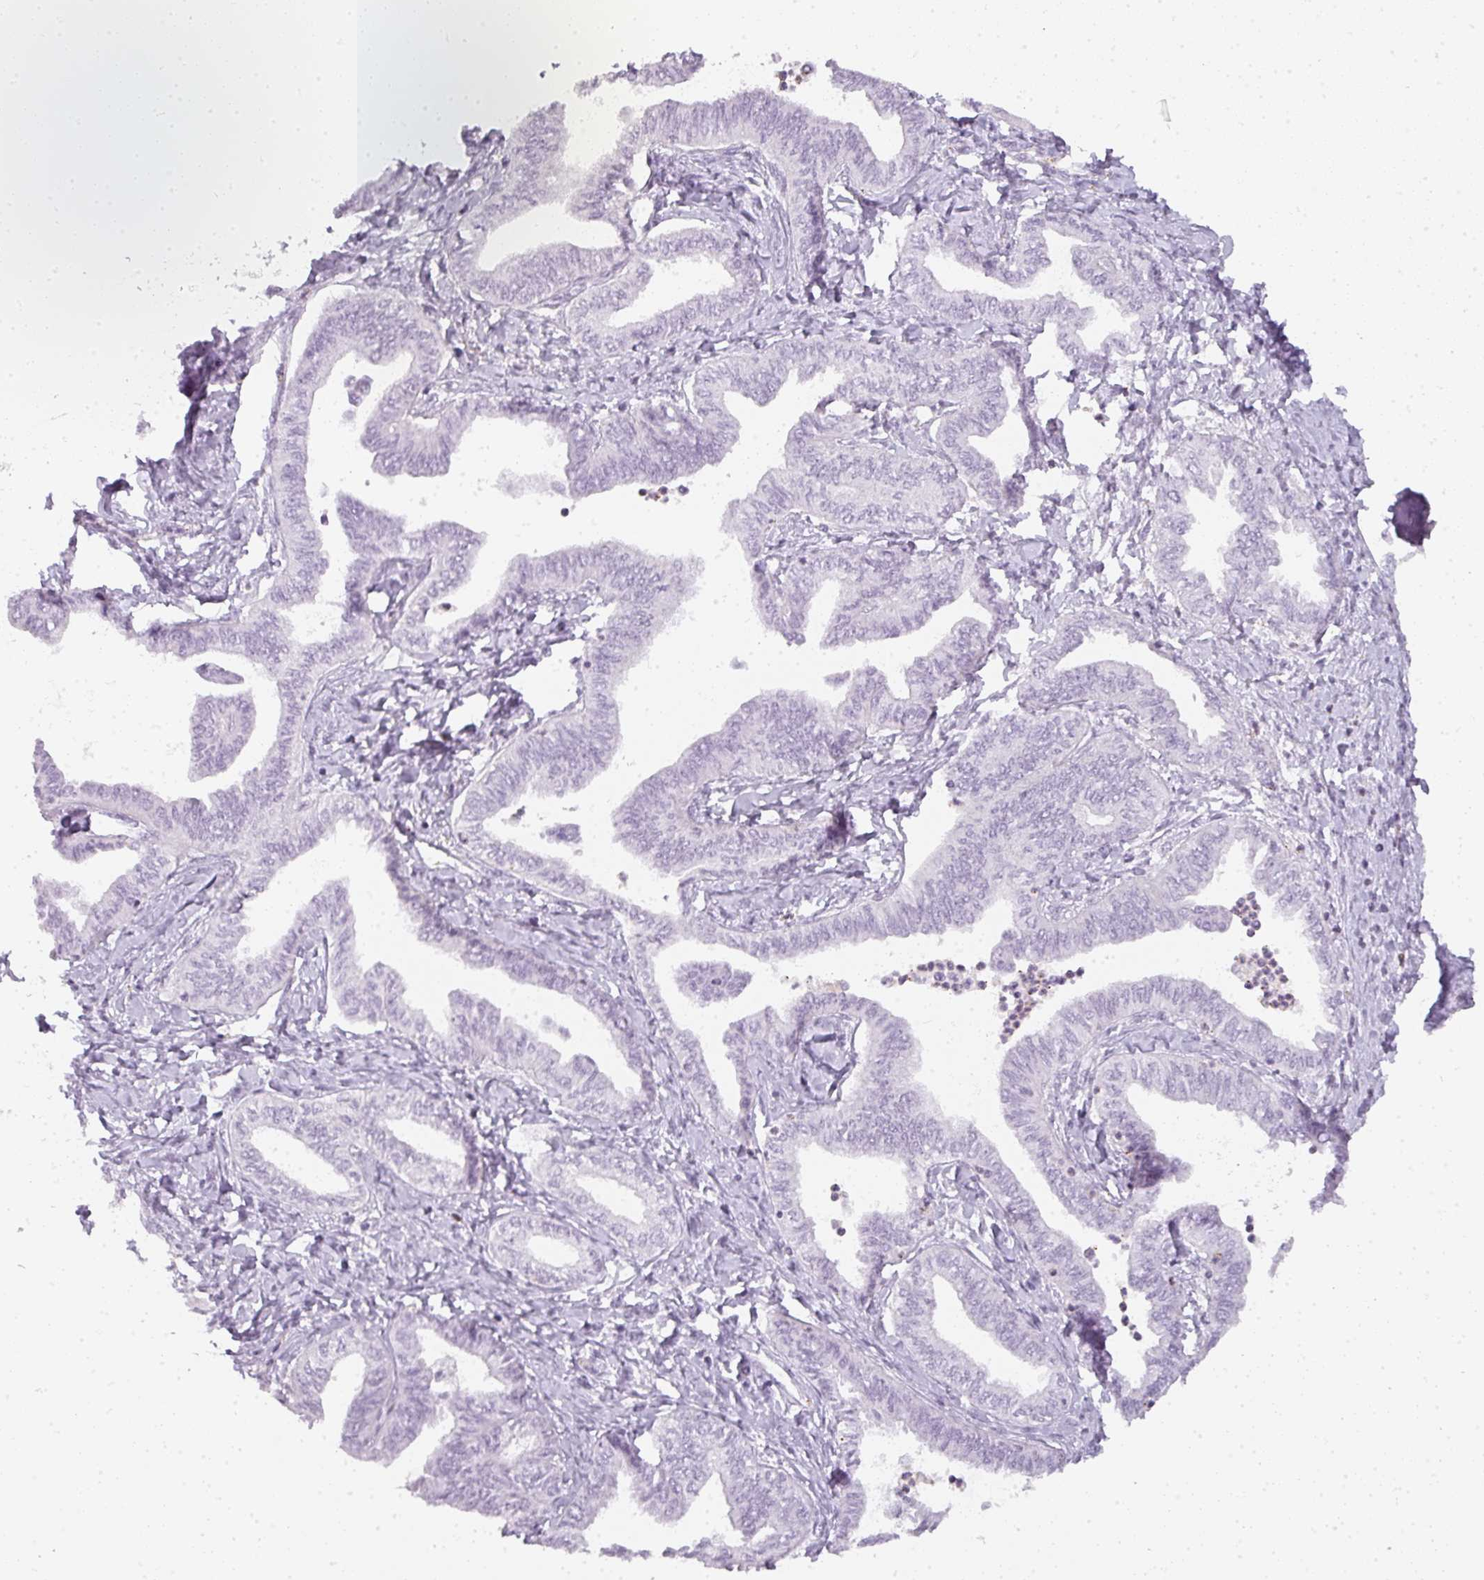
{"staining": {"intensity": "negative", "quantity": "none", "location": "none"}, "tissue": "ovarian cancer", "cell_type": "Tumor cells", "image_type": "cancer", "snomed": [{"axis": "morphology", "description": "Carcinoma, endometroid"}, {"axis": "topography", "description": "Ovary"}], "caption": "This is a micrograph of immunohistochemistry staining of ovarian endometroid carcinoma, which shows no expression in tumor cells.", "gene": "TMEM42", "patient": {"sex": "female", "age": 70}}